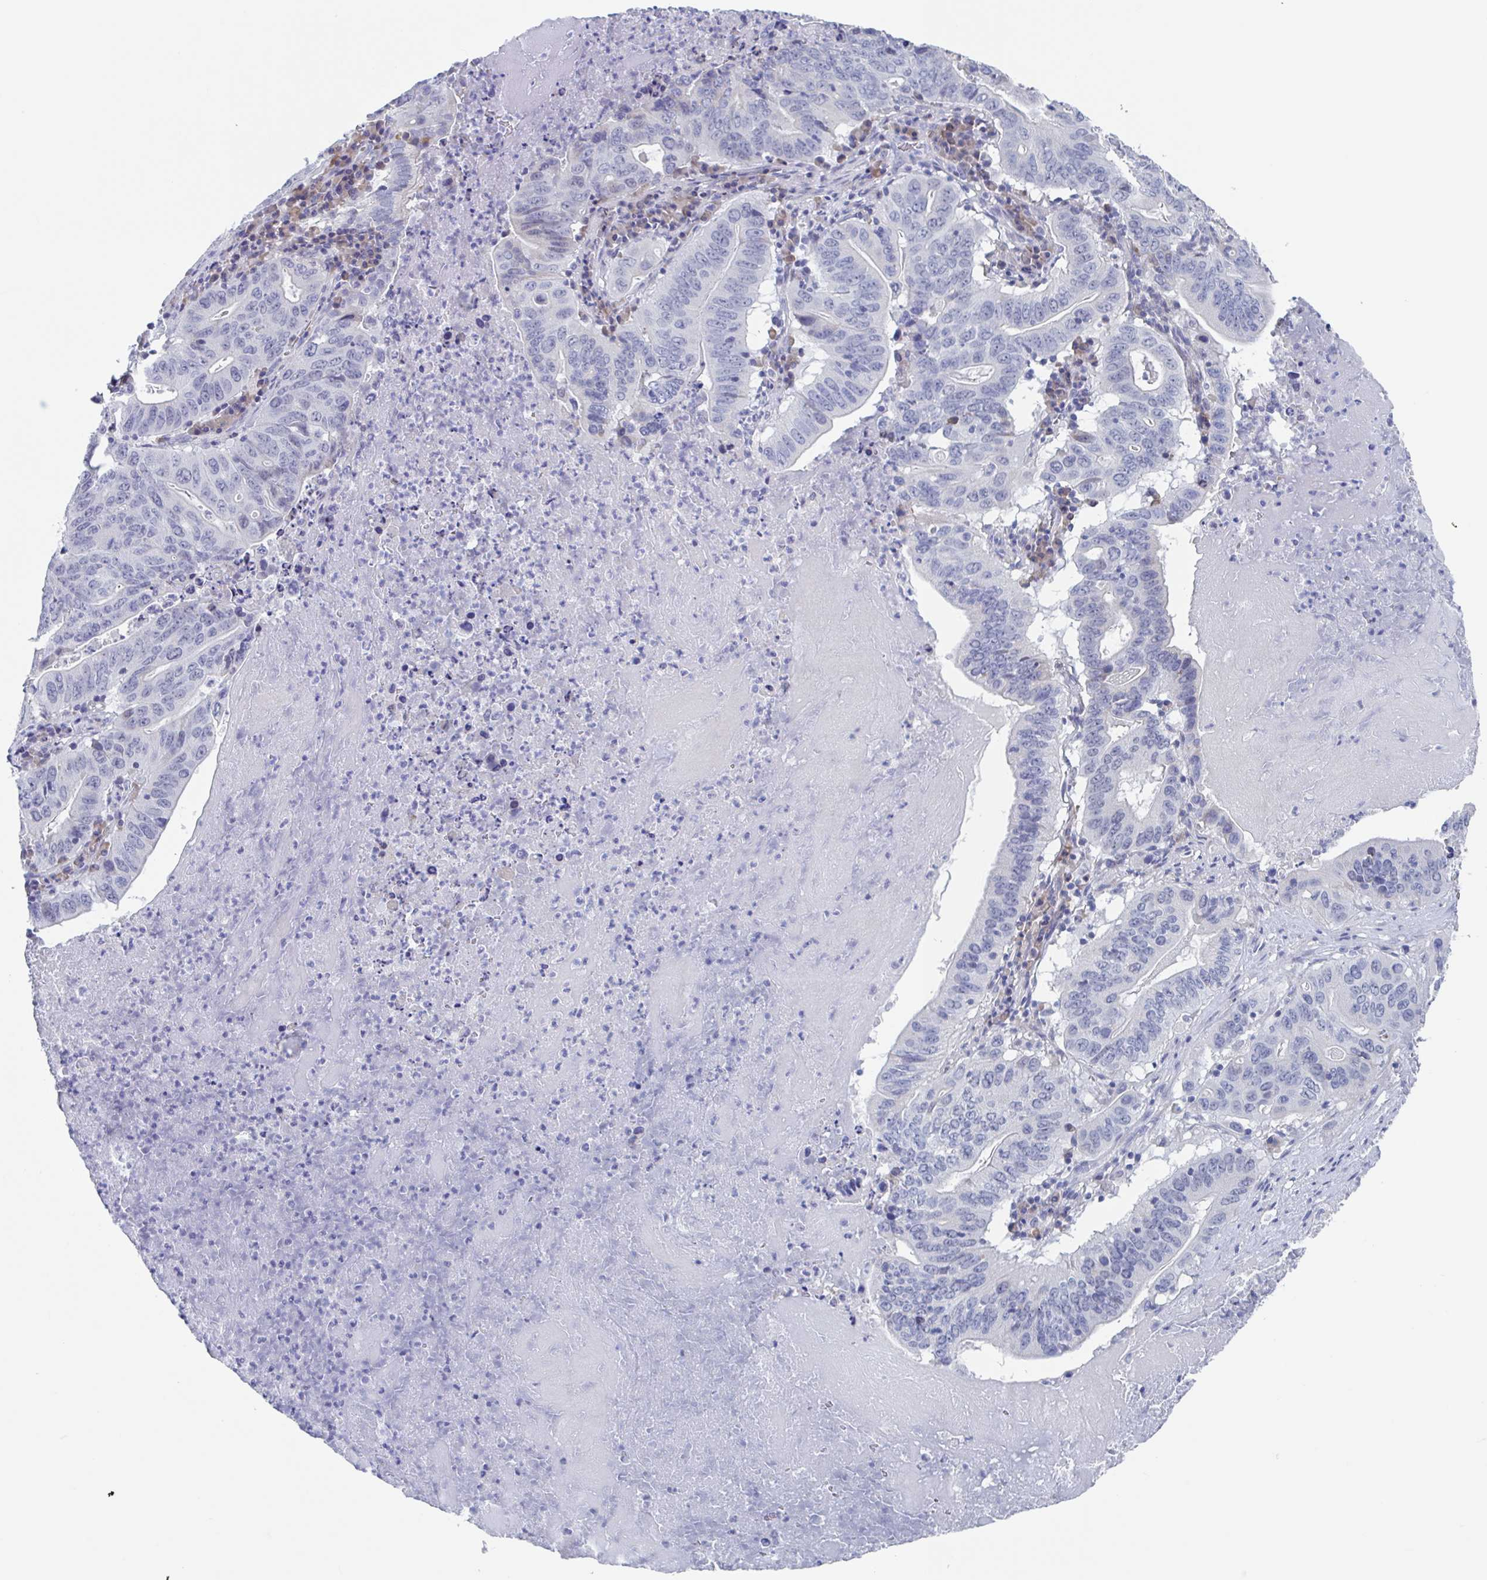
{"staining": {"intensity": "negative", "quantity": "none", "location": "none"}, "tissue": "lung cancer", "cell_type": "Tumor cells", "image_type": "cancer", "snomed": [{"axis": "morphology", "description": "Adenocarcinoma, NOS"}, {"axis": "topography", "description": "Lung"}], "caption": "A micrograph of lung adenocarcinoma stained for a protein reveals no brown staining in tumor cells.", "gene": "NOXRED1", "patient": {"sex": "female", "age": 60}}